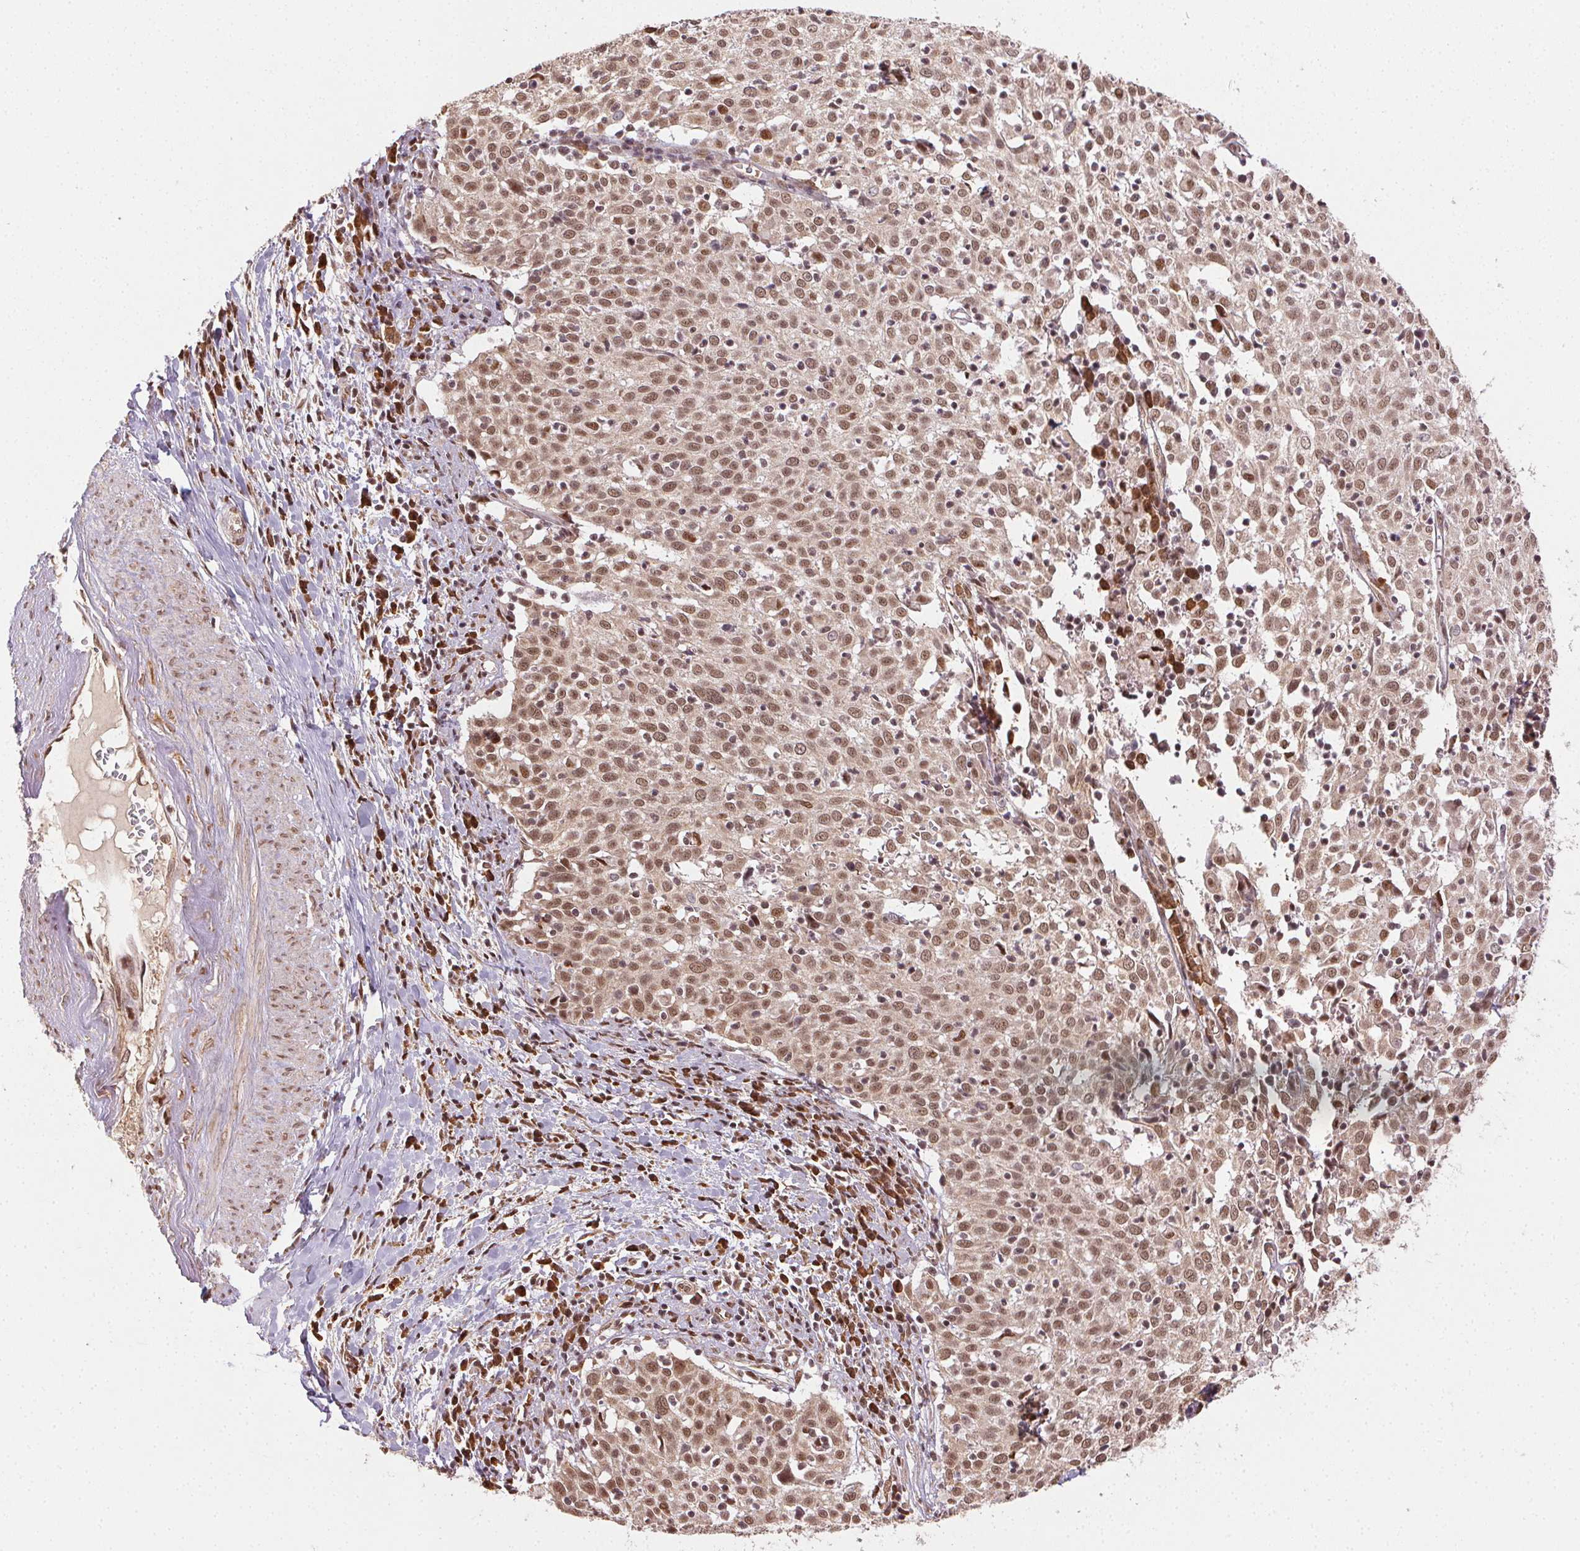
{"staining": {"intensity": "moderate", "quantity": ">75%", "location": "nuclear"}, "tissue": "cervical cancer", "cell_type": "Tumor cells", "image_type": "cancer", "snomed": [{"axis": "morphology", "description": "Squamous cell carcinoma, NOS"}, {"axis": "topography", "description": "Cervix"}], "caption": "The micrograph shows staining of squamous cell carcinoma (cervical), revealing moderate nuclear protein positivity (brown color) within tumor cells.", "gene": "TREML4", "patient": {"sex": "female", "age": 39}}